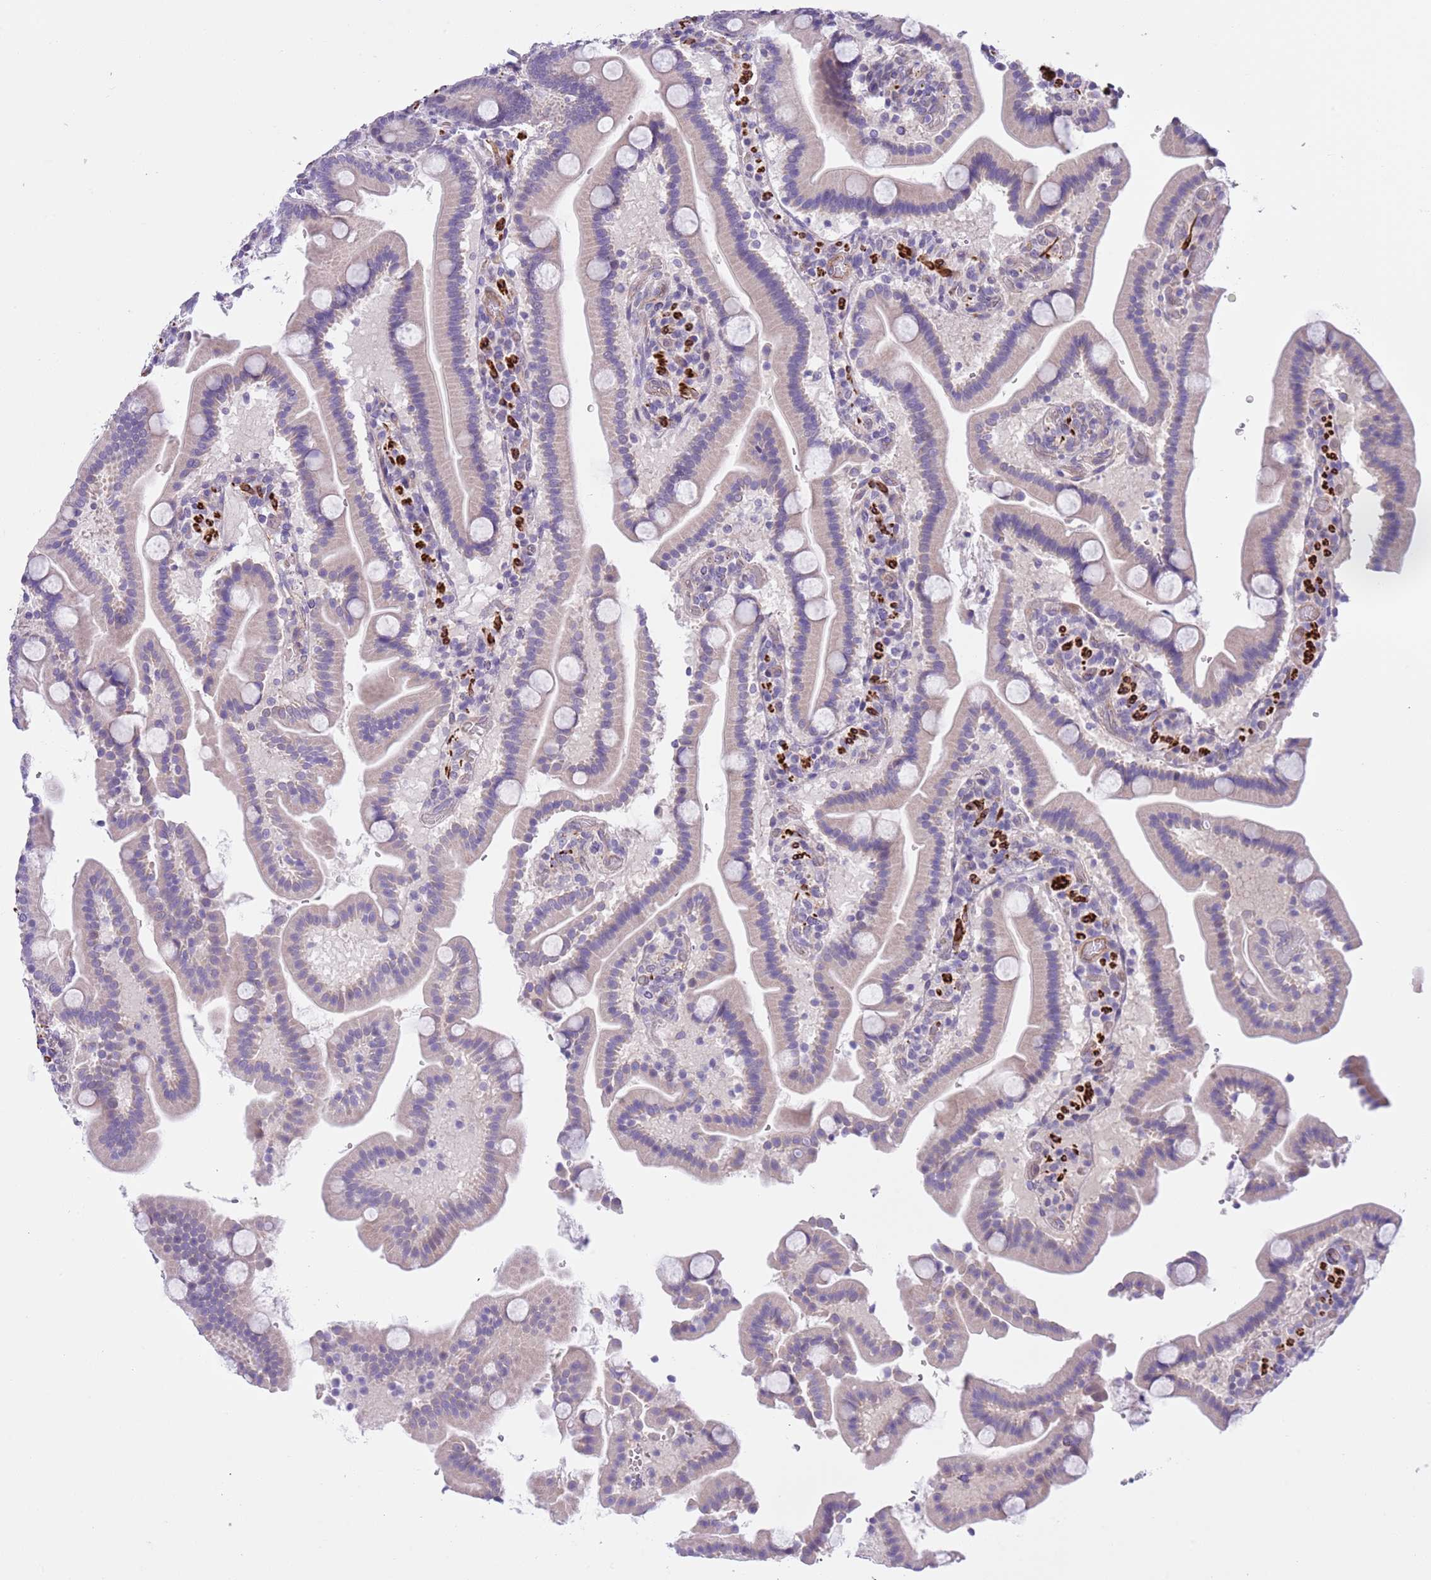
{"staining": {"intensity": "weak", "quantity": "<25%", "location": "cytoplasmic/membranous"}, "tissue": "duodenum", "cell_type": "Glandular cells", "image_type": "normal", "snomed": [{"axis": "morphology", "description": "Normal tissue, NOS"}, {"axis": "topography", "description": "Duodenum"}], "caption": "Immunohistochemistry (IHC) histopathology image of normal duodenum: duodenum stained with DAB reveals no significant protein positivity in glandular cells. (Immunohistochemistry (IHC), brightfield microscopy, high magnification).", "gene": "NET1", "patient": {"sex": "male", "age": 55}}